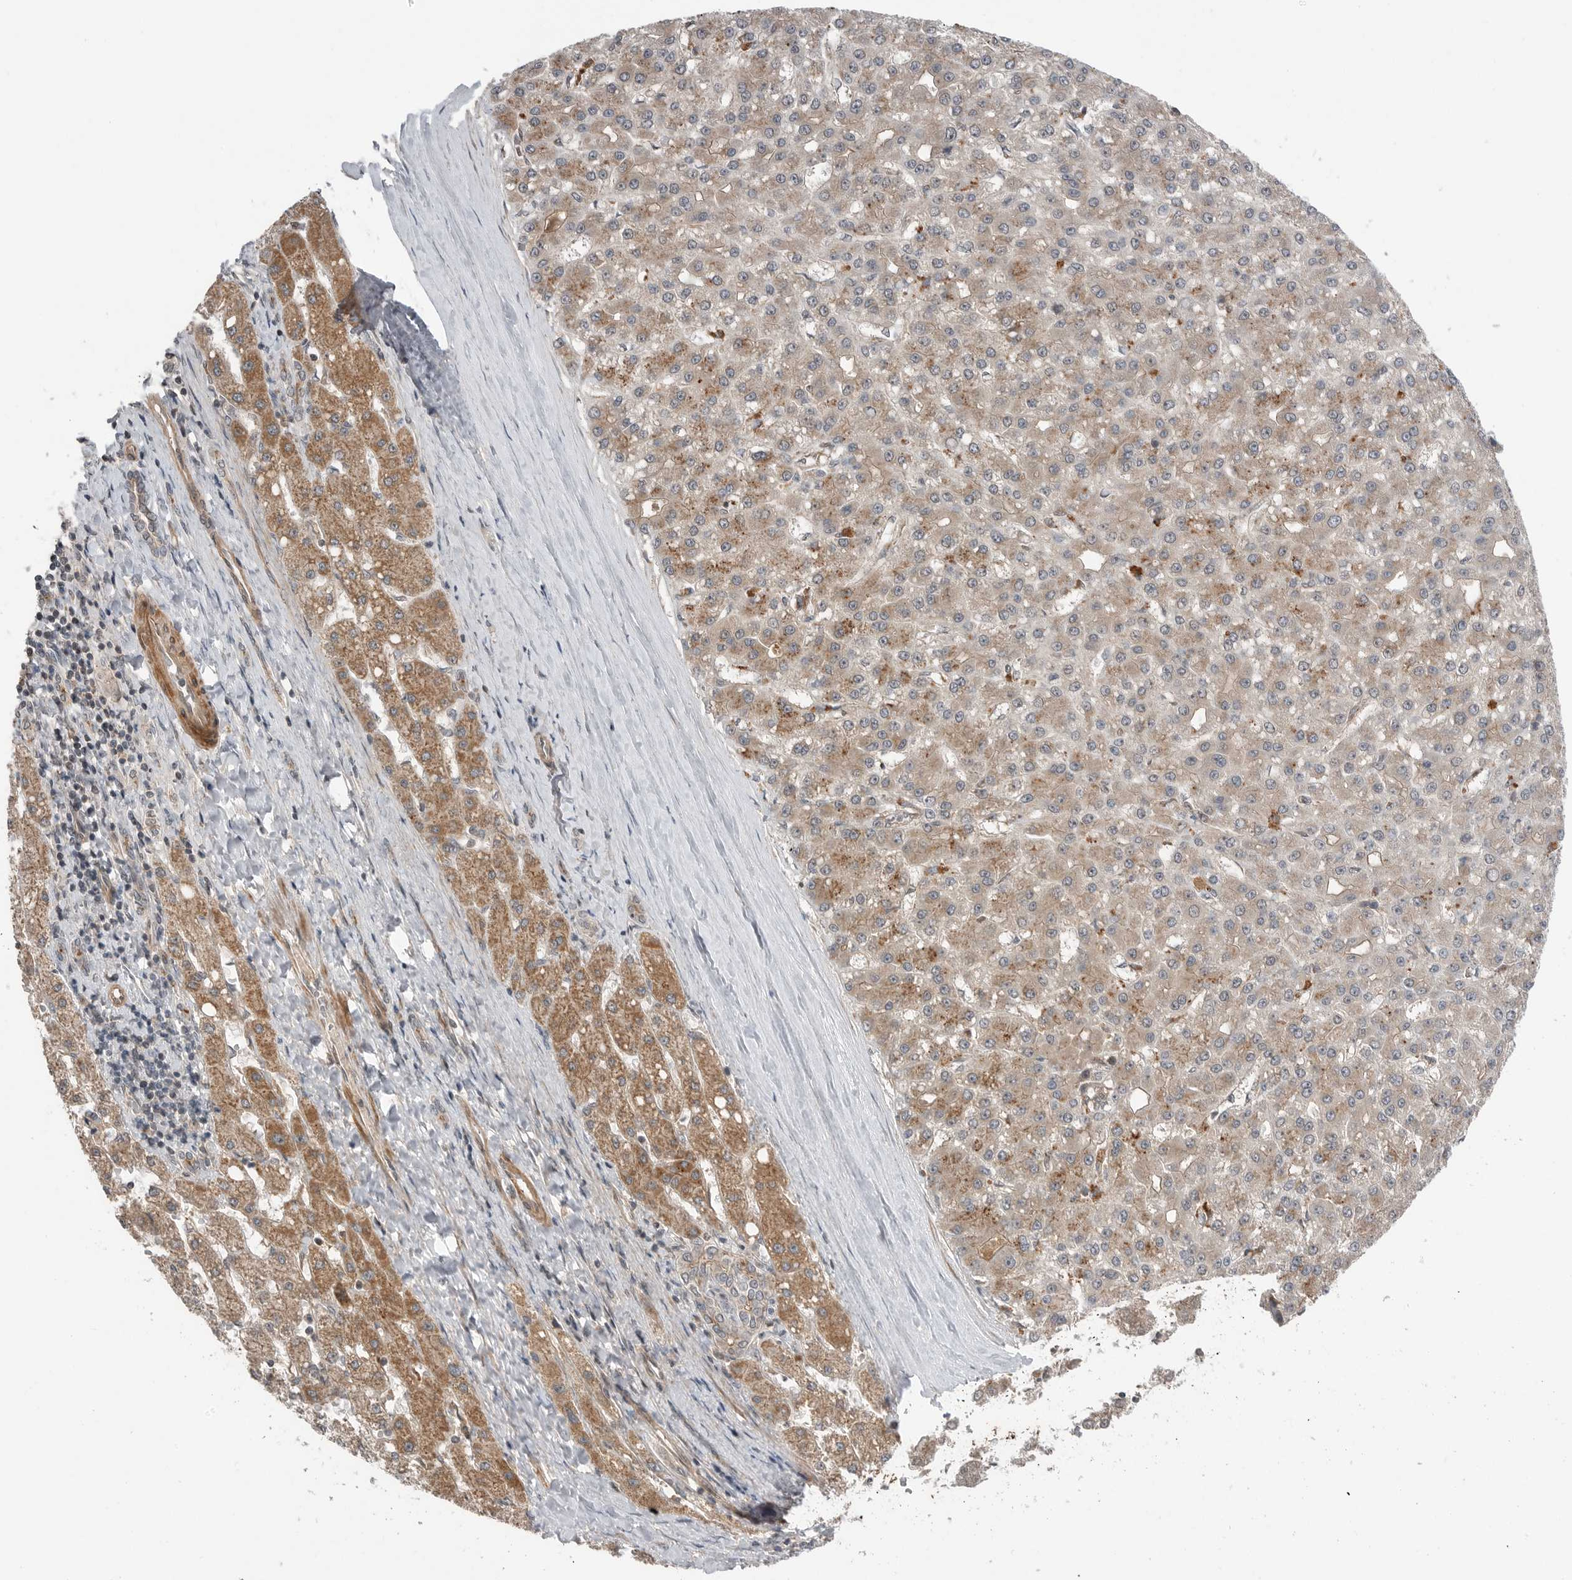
{"staining": {"intensity": "moderate", "quantity": "<25%", "location": "cytoplasmic/membranous"}, "tissue": "liver cancer", "cell_type": "Tumor cells", "image_type": "cancer", "snomed": [{"axis": "morphology", "description": "Carcinoma, Hepatocellular, NOS"}, {"axis": "topography", "description": "Liver"}], "caption": "Protein expression analysis of human hepatocellular carcinoma (liver) reveals moderate cytoplasmic/membranous positivity in approximately <25% of tumor cells.", "gene": "PEAK1", "patient": {"sex": "male", "age": 67}}